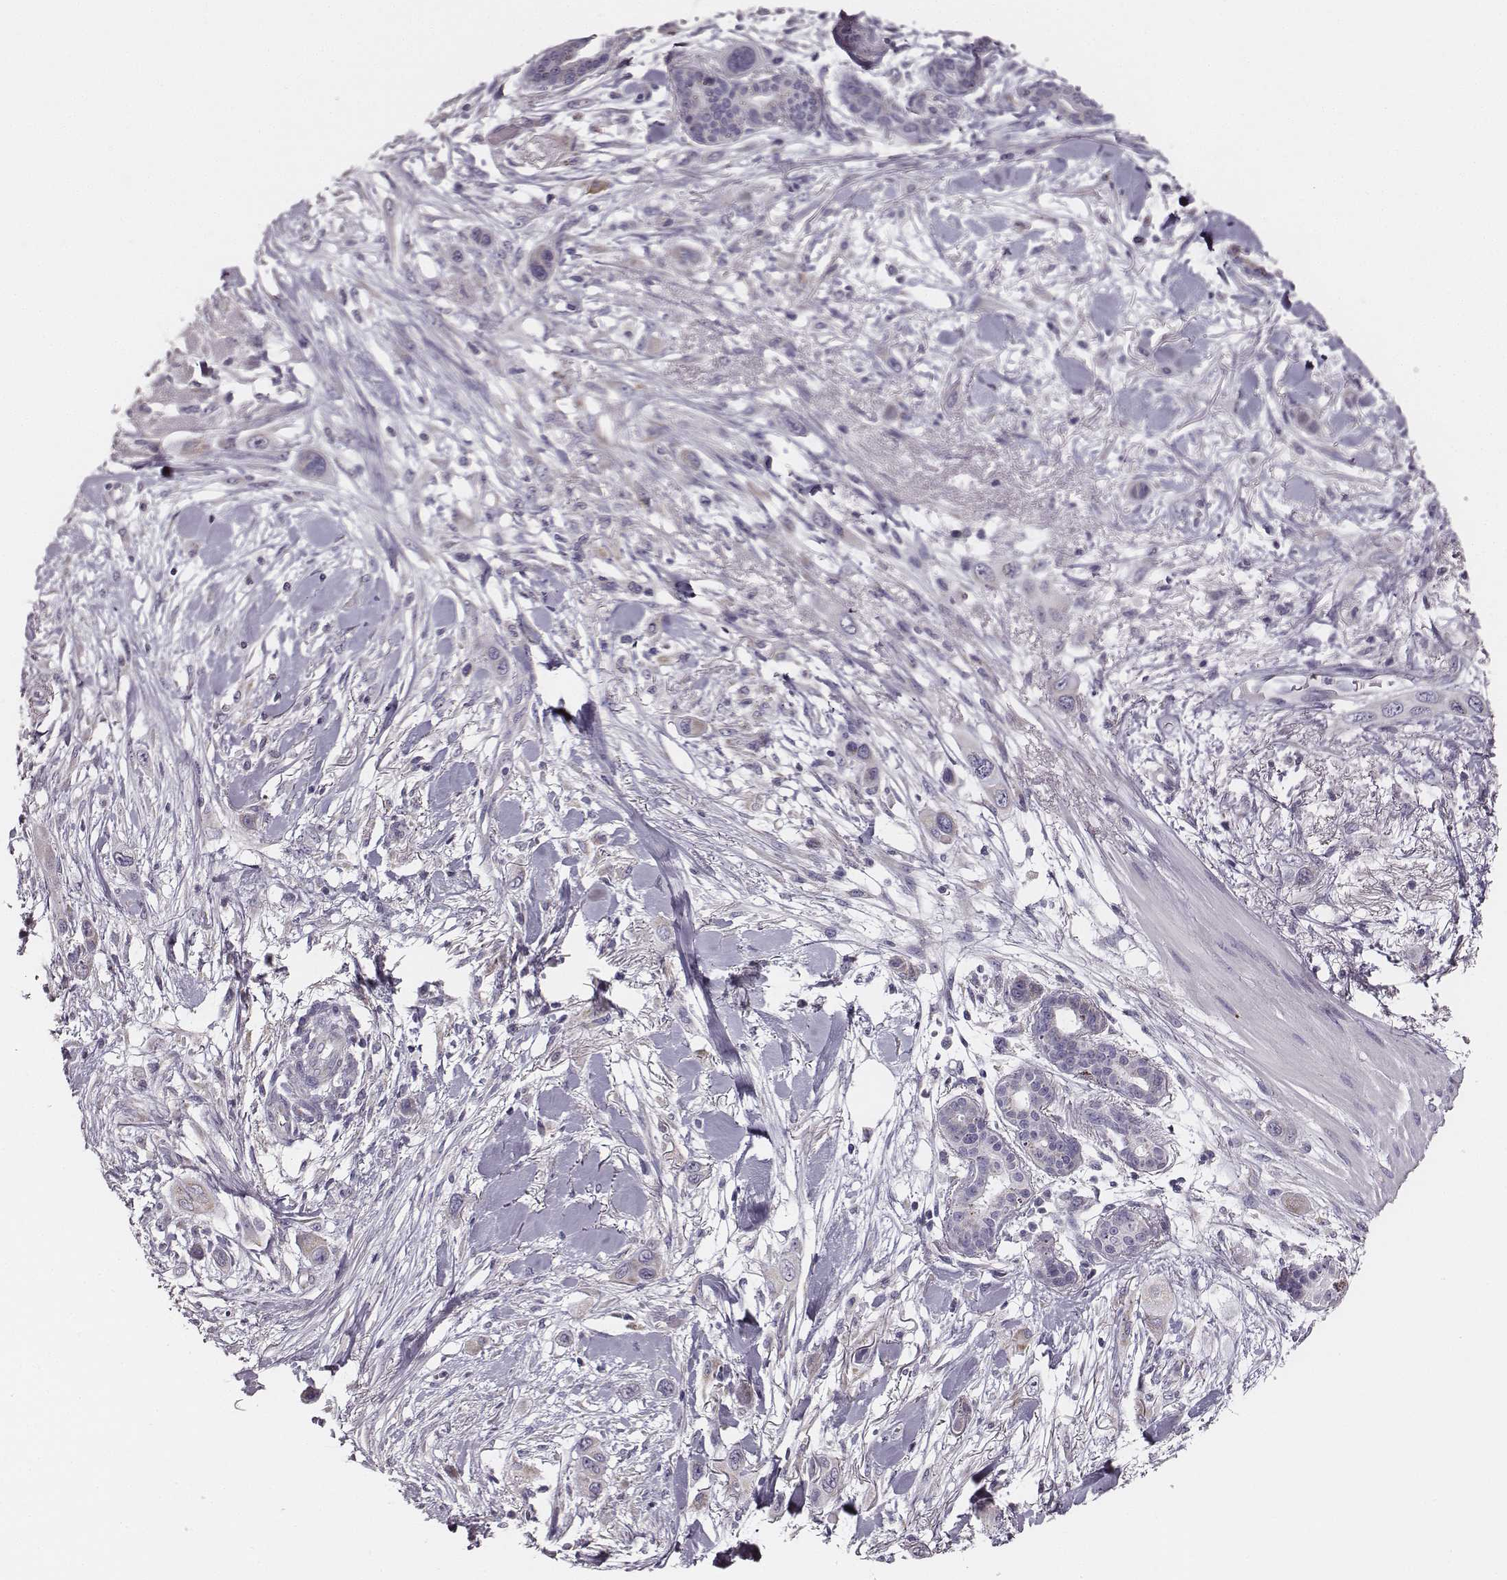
{"staining": {"intensity": "negative", "quantity": "none", "location": "none"}, "tissue": "skin cancer", "cell_type": "Tumor cells", "image_type": "cancer", "snomed": [{"axis": "morphology", "description": "Squamous cell carcinoma, NOS"}, {"axis": "topography", "description": "Skin"}], "caption": "Immunohistochemistry (IHC) of human skin cancer exhibits no expression in tumor cells.", "gene": "UBL4B", "patient": {"sex": "male", "age": 79}}